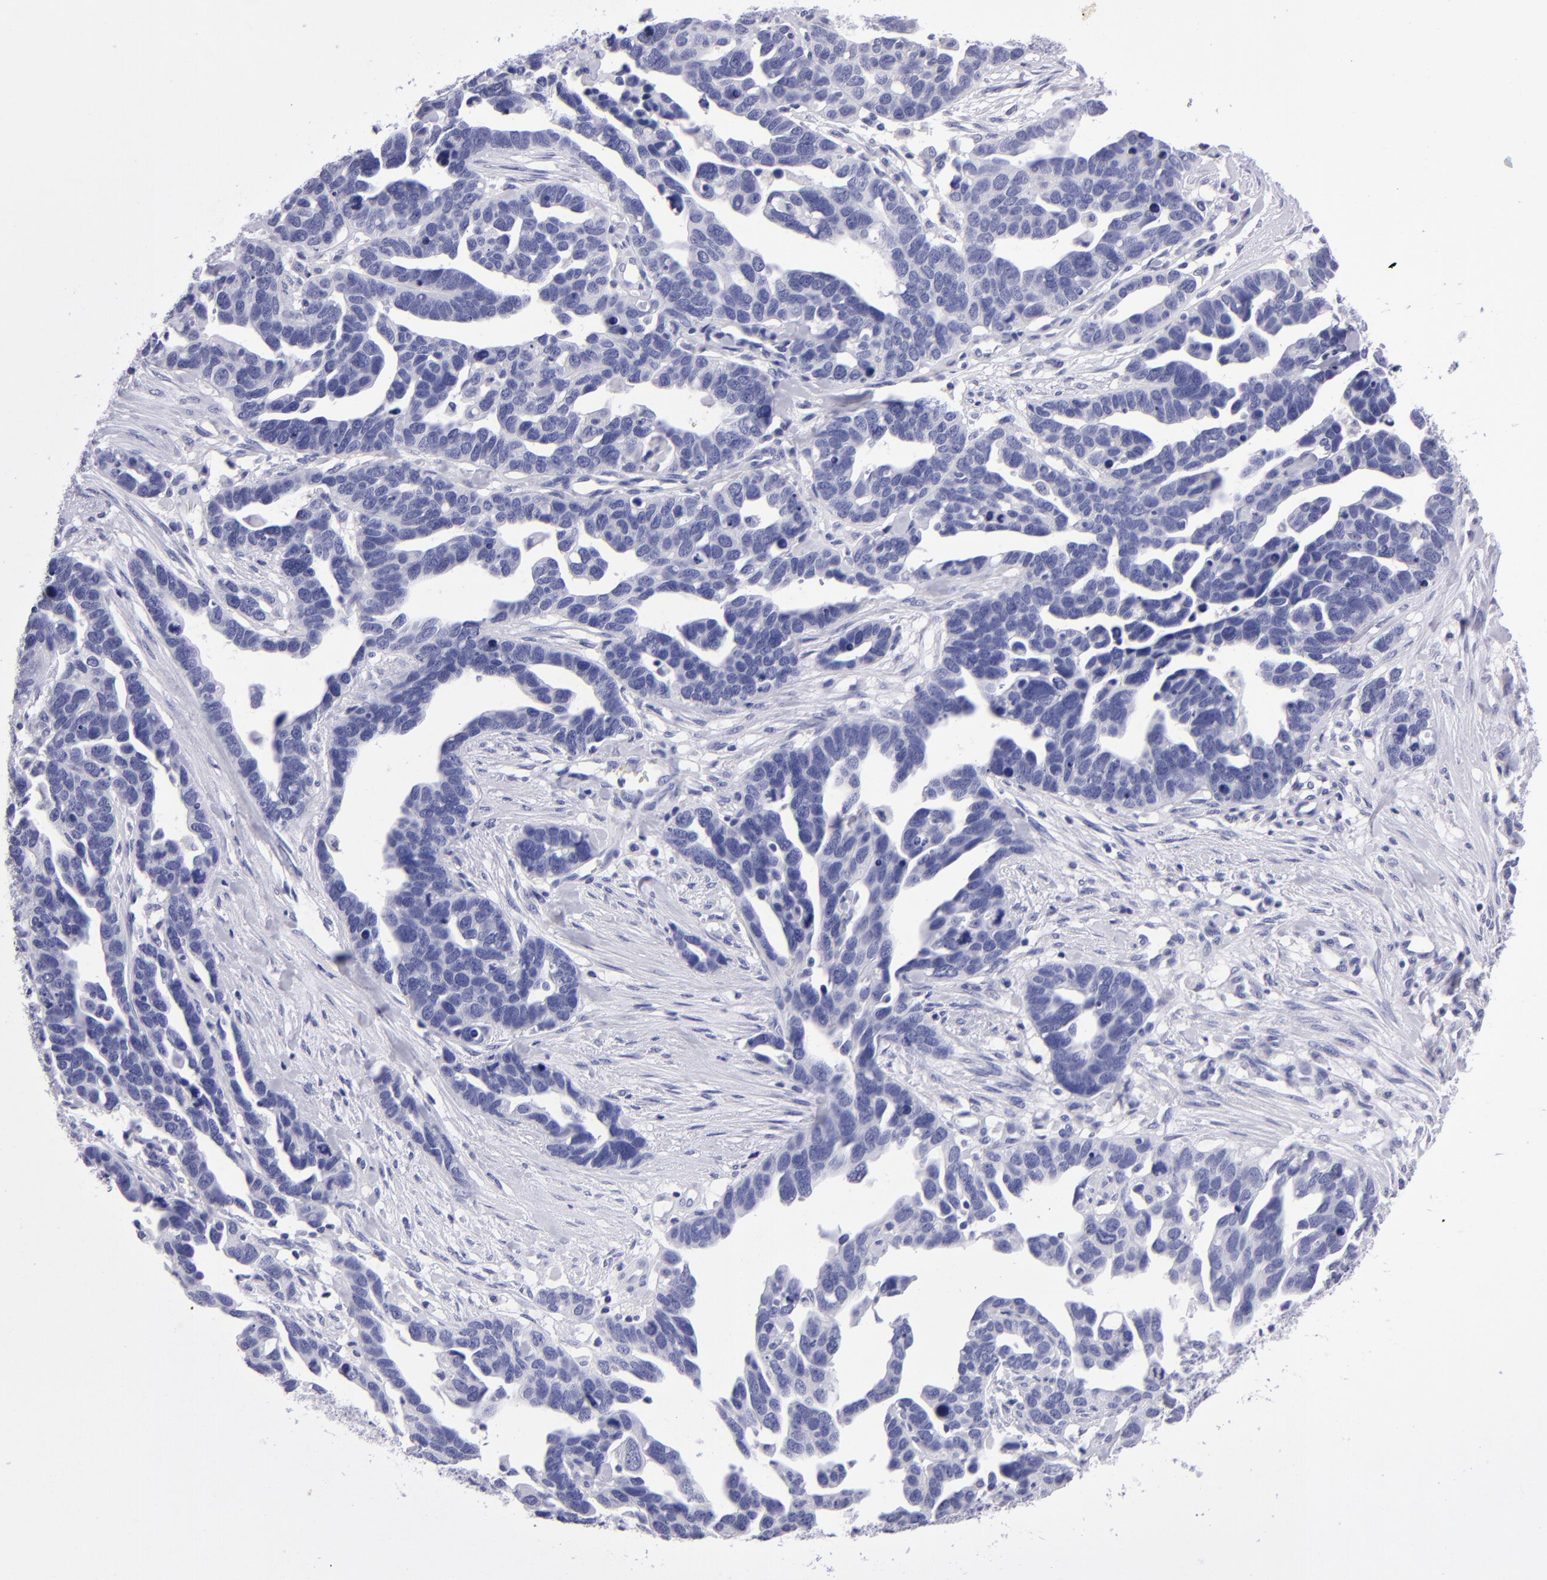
{"staining": {"intensity": "negative", "quantity": "none", "location": "none"}, "tissue": "ovarian cancer", "cell_type": "Tumor cells", "image_type": "cancer", "snomed": [{"axis": "morphology", "description": "Cystadenocarcinoma, serous, NOS"}, {"axis": "topography", "description": "Ovary"}], "caption": "This is an immunohistochemistry (IHC) image of ovarian cancer (serous cystadenocarcinoma). There is no positivity in tumor cells.", "gene": "TYRP1", "patient": {"sex": "female", "age": 54}}